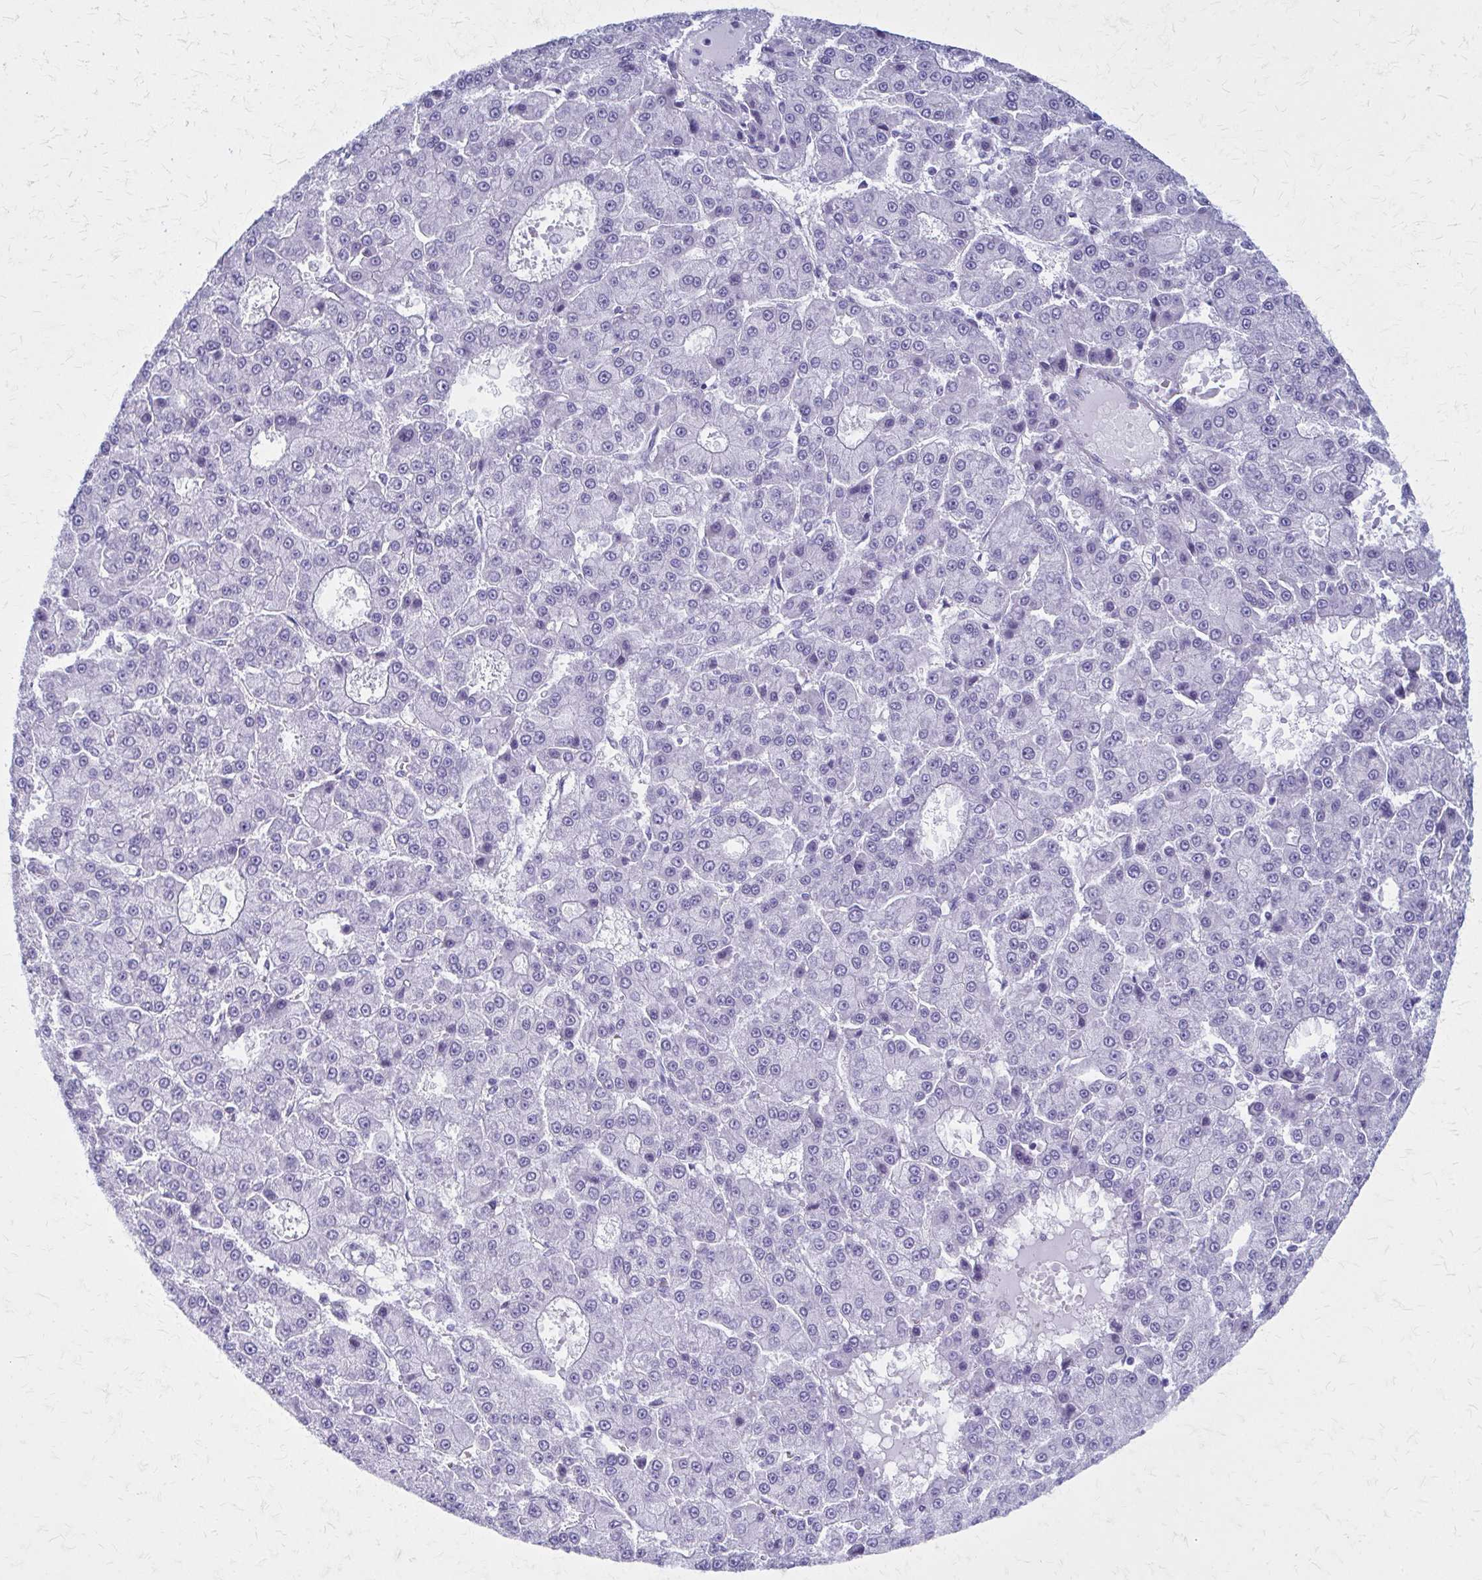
{"staining": {"intensity": "negative", "quantity": "none", "location": "none"}, "tissue": "liver cancer", "cell_type": "Tumor cells", "image_type": "cancer", "snomed": [{"axis": "morphology", "description": "Carcinoma, Hepatocellular, NOS"}, {"axis": "topography", "description": "Liver"}], "caption": "Tumor cells are negative for brown protein staining in hepatocellular carcinoma (liver).", "gene": "GFAP", "patient": {"sex": "male", "age": 70}}